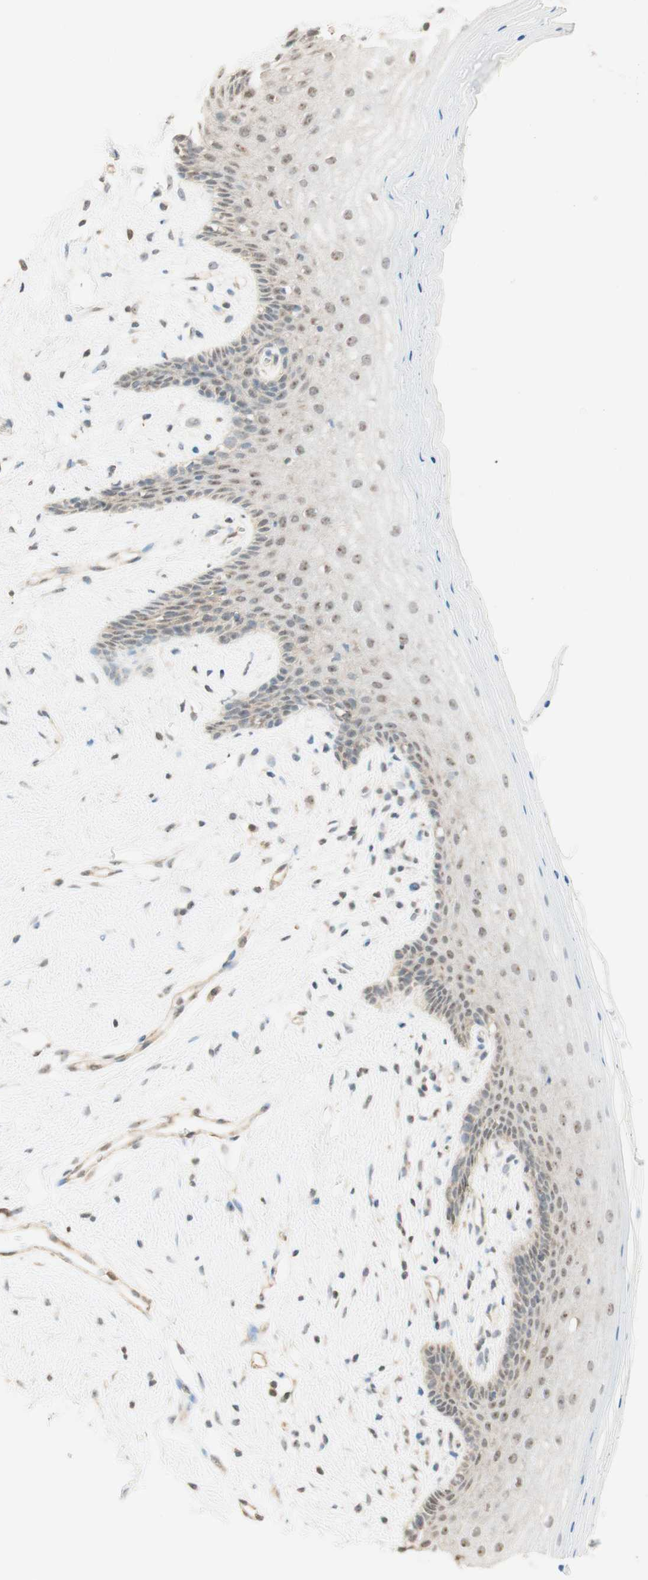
{"staining": {"intensity": "weak", "quantity": "<25%", "location": "cytoplasmic/membranous,nuclear"}, "tissue": "vagina", "cell_type": "Squamous epithelial cells", "image_type": "normal", "snomed": [{"axis": "morphology", "description": "Normal tissue, NOS"}, {"axis": "topography", "description": "Vagina"}], "caption": "The immunohistochemistry (IHC) image has no significant expression in squamous epithelial cells of vagina. (DAB immunohistochemistry (IHC), high magnification).", "gene": "SPINT2", "patient": {"sex": "female", "age": 44}}